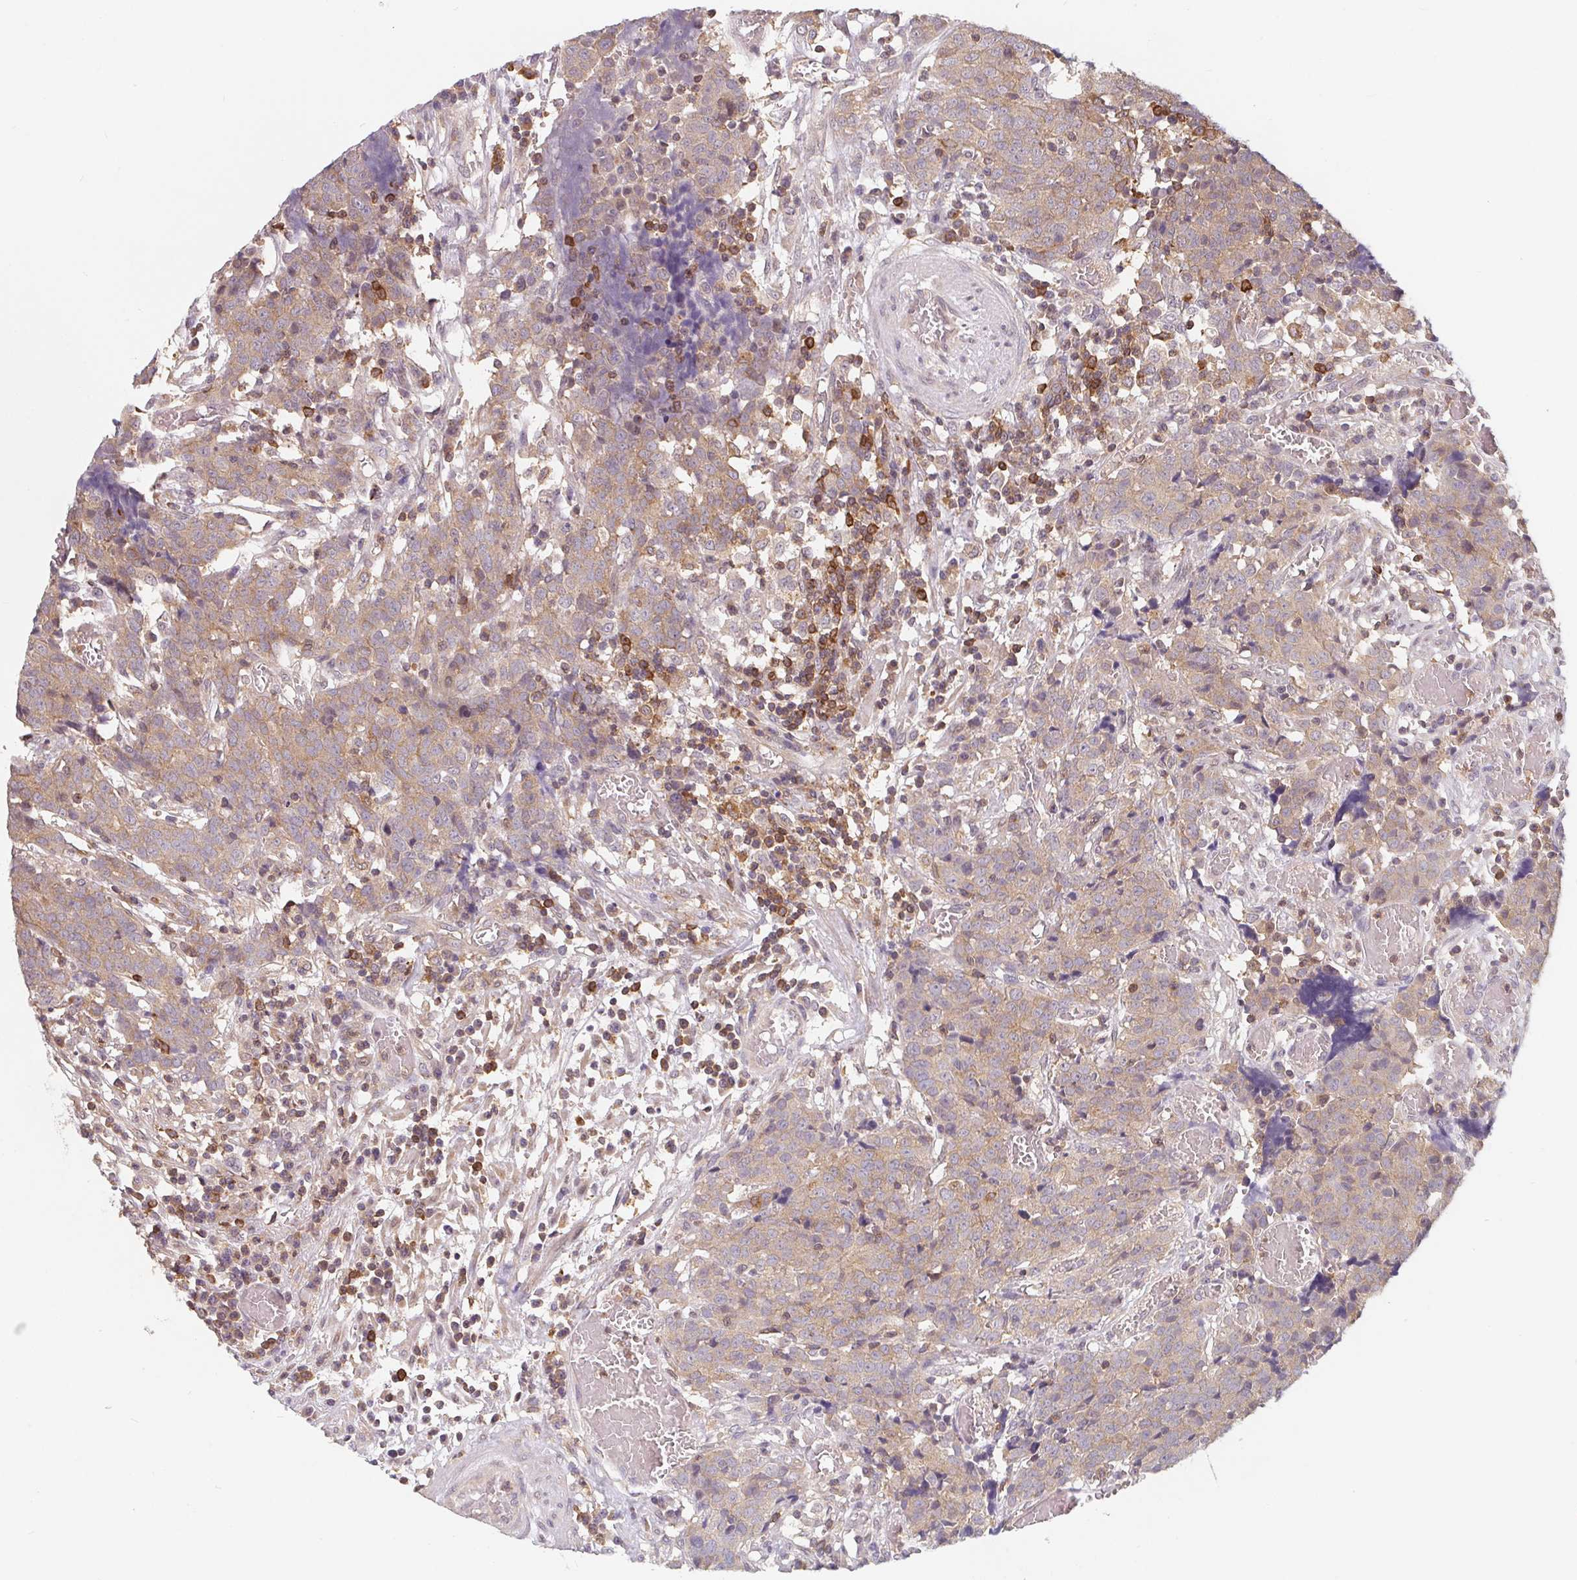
{"staining": {"intensity": "weak", "quantity": "<25%", "location": "cytoplasmic/membranous"}, "tissue": "prostate cancer", "cell_type": "Tumor cells", "image_type": "cancer", "snomed": [{"axis": "morphology", "description": "Adenocarcinoma, High grade"}, {"axis": "topography", "description": "Prostate and seminal vesicle, NOS"}], "caption": "Immunohistochemistry (IHC) image of neoplastic tissue: prostate cancer (adenocarcinoma (high-grade)) stained with DAB (3,3'-diaminobenzidine) shows no significant protein expression in tumor cells.", "gene": "ANKRD13A", "patient": {"sex": "male", "age": 60}}